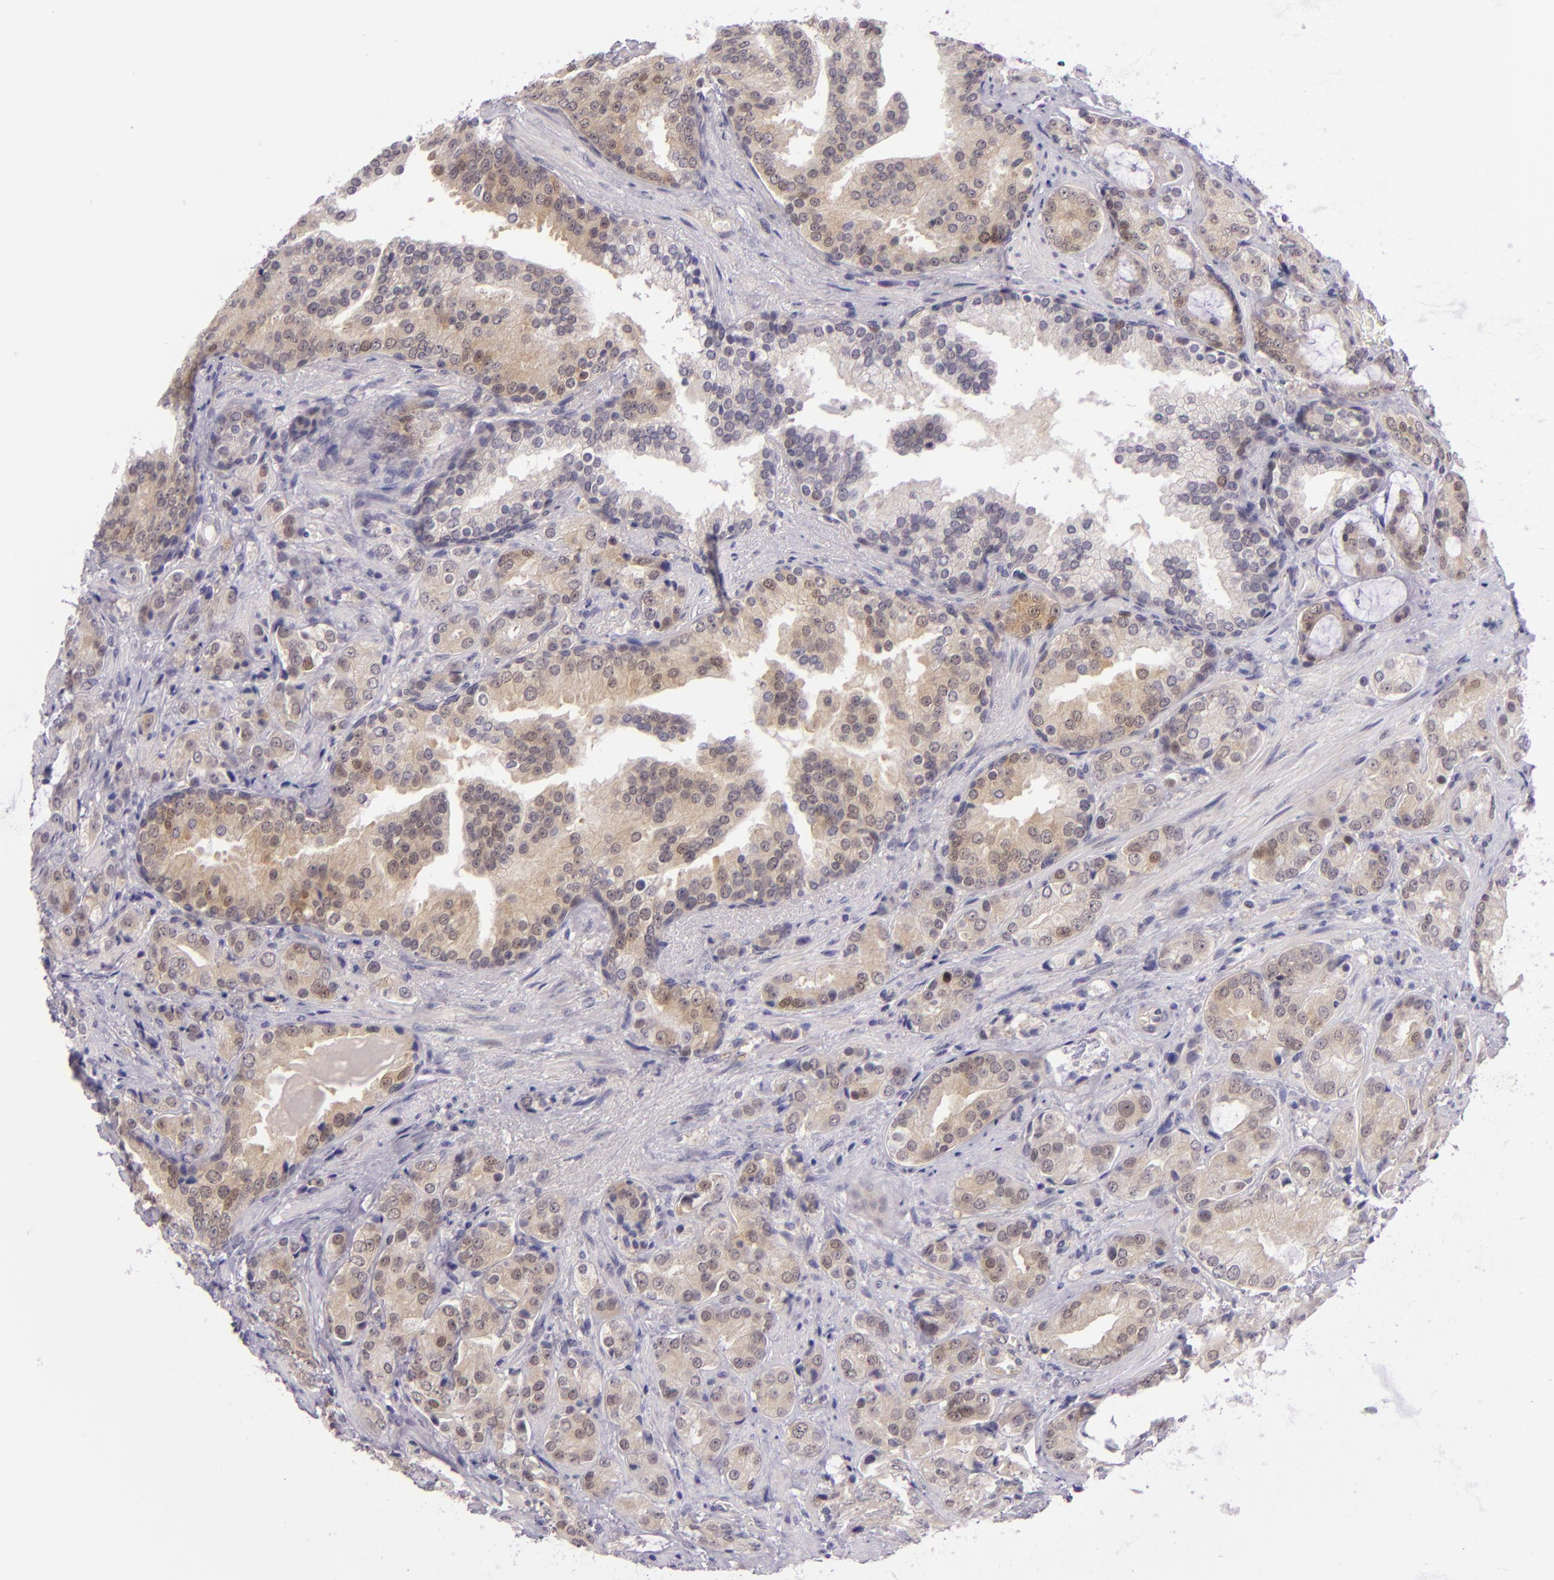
{"staining": {"intensity": "weak", "quantity": "25%-75%", "location": "cytoplasmic/membranous"}, "tissue": "prostate cancer", "cell_type": "Tumor cells", "image_type": "cancer", "snomed": [{"axis": "morphology", "description": "Adenocarcinoma, Medium grade"}, {"axis": "topography", "description": "Prostate"}], "caption": "Immunohistochemistry (IHC) of prostate cancer demonstrates low levels of weak cytoplasmic/membranous positivity in about 25%-75% of tumor cells.", "gene": "CSE1L", "patient": {"sex": "male", "age": 70}}